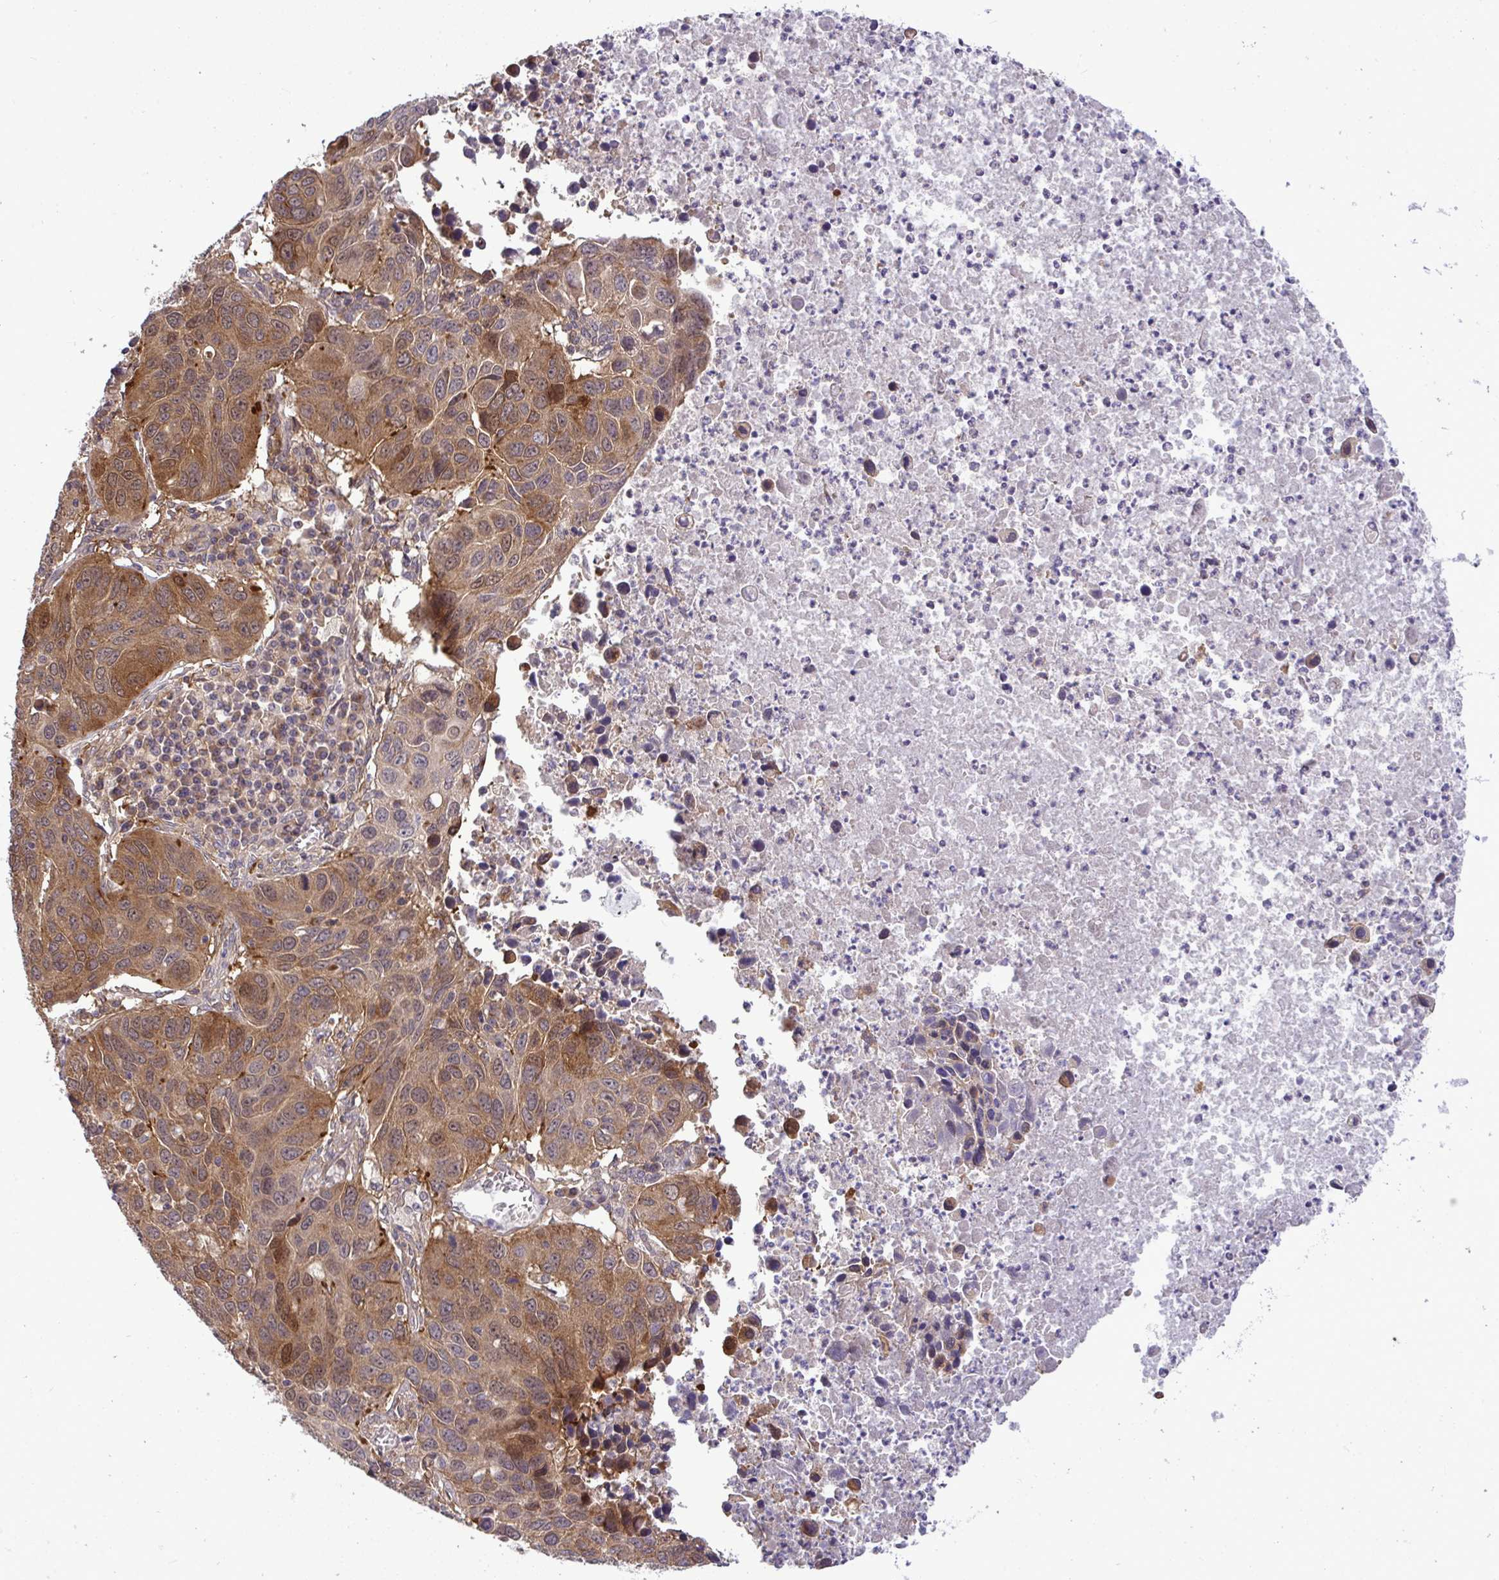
{"staining": {"intensity": "moderate", "quantity": "25%-75%", "location": "cytoplasmic/membranous,nuclear"}, "tissue": "lung cancer", "cell_type": "Tumor cells", "image_type": "cancer", "snomed": [{"axis": "morphology", "description": "Squamous cell carcinoma, NOS"}, {"axis": "topography", "description": "Lung"}], "caption": "A histopathology image showing moderate cytoplasmic/membranous and nuclear staining in about 25%-75% of tumor cells in lung cancer (squamous cell carcinoma), as visualized by brown immunohistochemical staining.", "gene": "SLC9A6", "patient": {"sex": "female", "age": 61}}